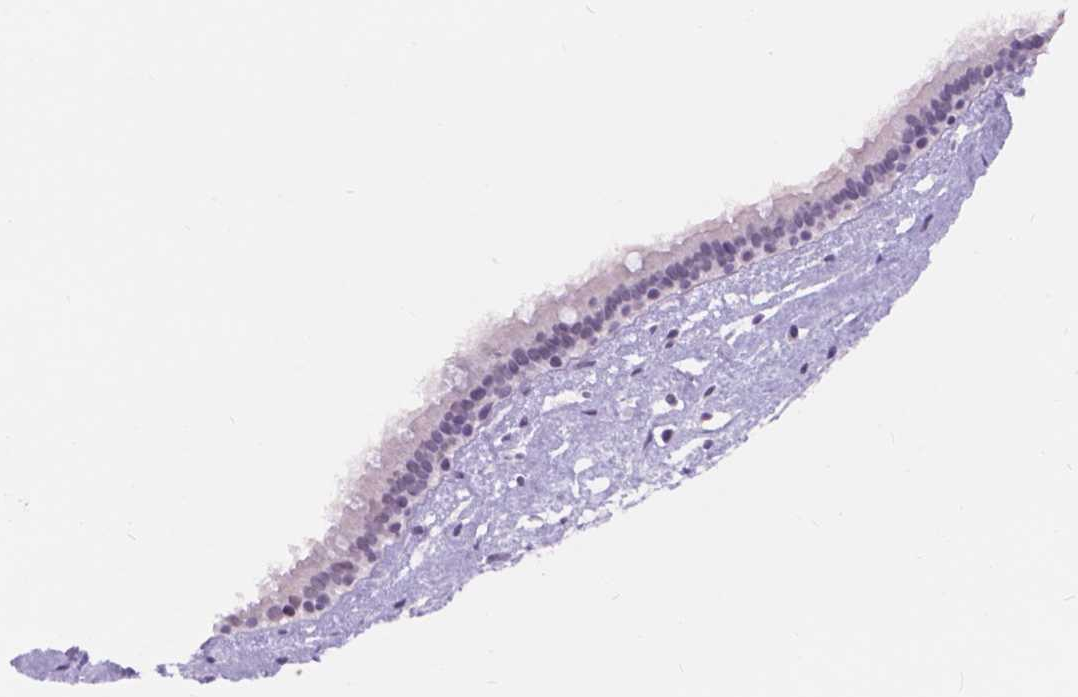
{"staining": {"intensity": "negative", "quantity": "none", "location": "none"}, "tissue": "nasopharynx", "cell_type": "Respiratory epithelial cells", "image_type": "normal", "snomed": [{"axis": "morphology", "description": "Normal tissue, NOS"}, {"axis": "topography", "description": "Nasopharynx"}], "caption": "DAB immunohistochemical staining of normal human nasopharynx reveals no significant staining in respiratory epithelial cells.", "gene": "DCC", "patient": {"sex": "male", "age": 24}}